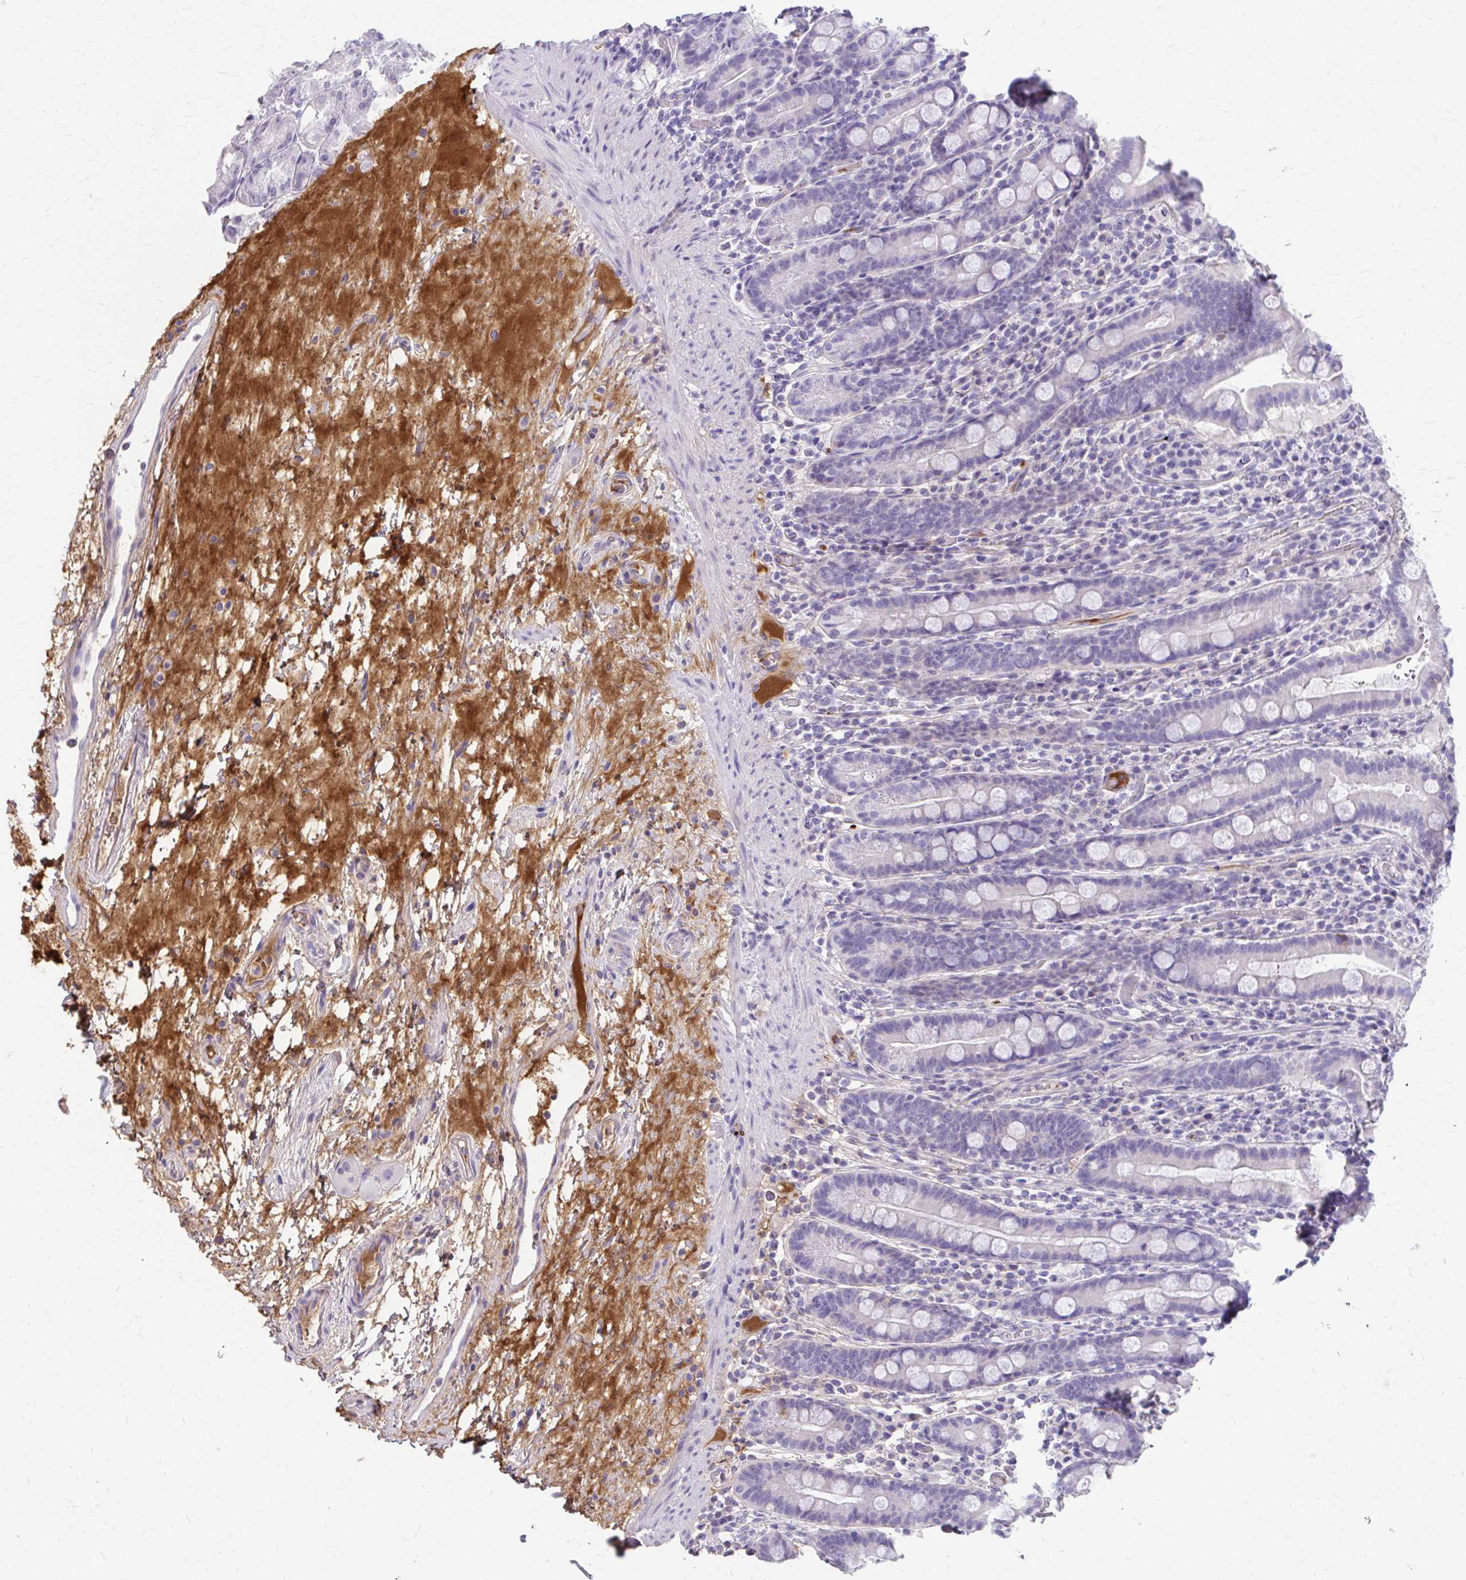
{"staining": {"intensity": "negative", "quantity": "none", "location": "none"}, "tissue": "small intestine", "cell_type": "Glandular cells", "image_type": "normal", "snomed": [{"axis": "morphology", "description": "Normal tissue, NOS"}, {"axis": "topography", "description": "Small intestine"}], "caption": "IHC histopathology image of benign small intestine: small intestine stained with DAB displays no significant protein staining in glandular cells.", "gene": "CFH", "patient": {"sex": "male", "age": 26}}